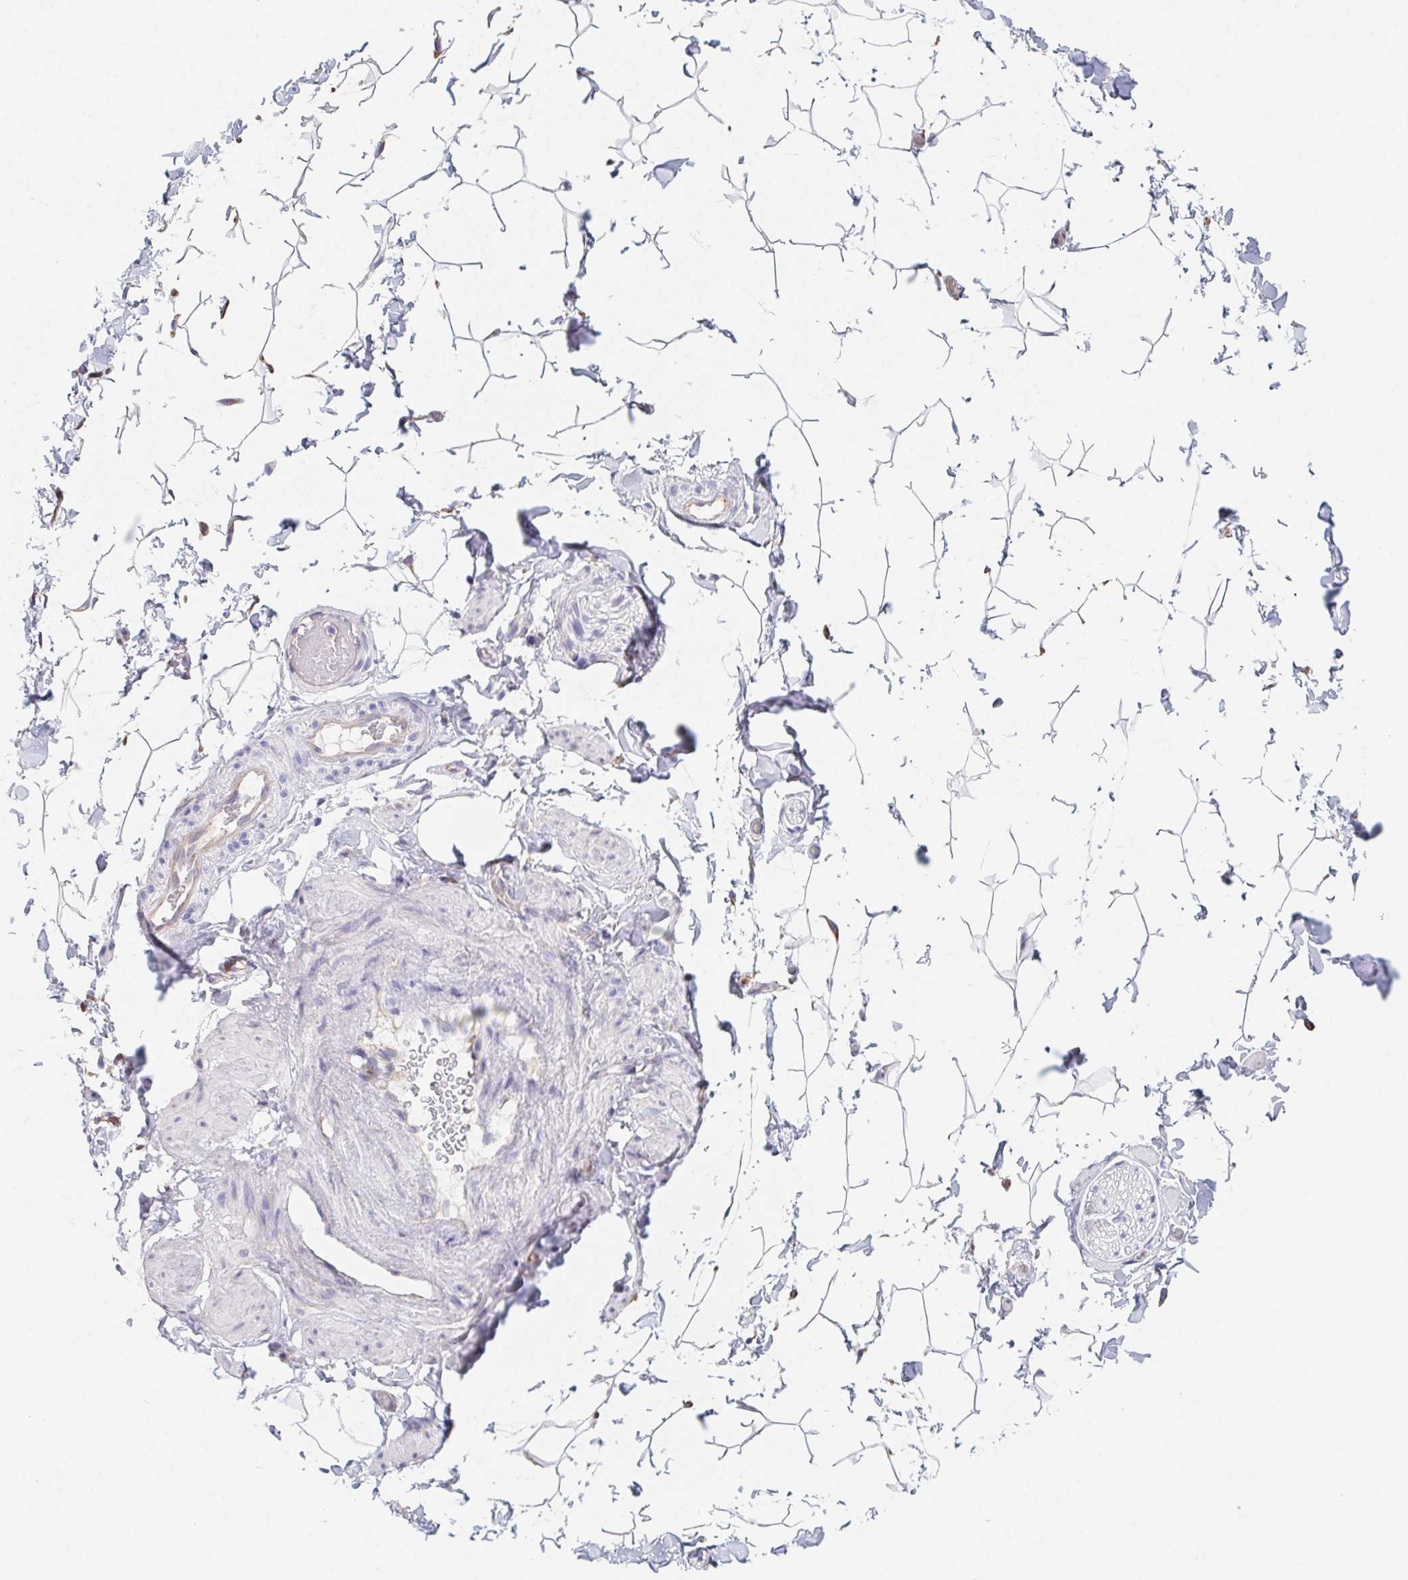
{"staining": {"intensity": "moderate", "quantity": "<25%", "location": "cytoplasmic/membranous"}, "tissue": "adipose tissue", "cell_type": "Adipocytes", "image_type": "normal", "snomed": [{"axis": "morphology", "description": "Normal tissue, NOS"}, {"axis": "topography", "description": "Epididymis"}, {"axis": "topography", "description": "Peripheral nerve tissue"}], "caption": "Immunohistochemical staining of normal human adipose tissue shows low levels of moderate cytoplasmic/membranous staining in approximately <25% of adipocytes. (DAB IHC with brightfield microscopy, high magnification).", "gene": "ADAM8", "patient": {"sex": "male", "age": 32}}